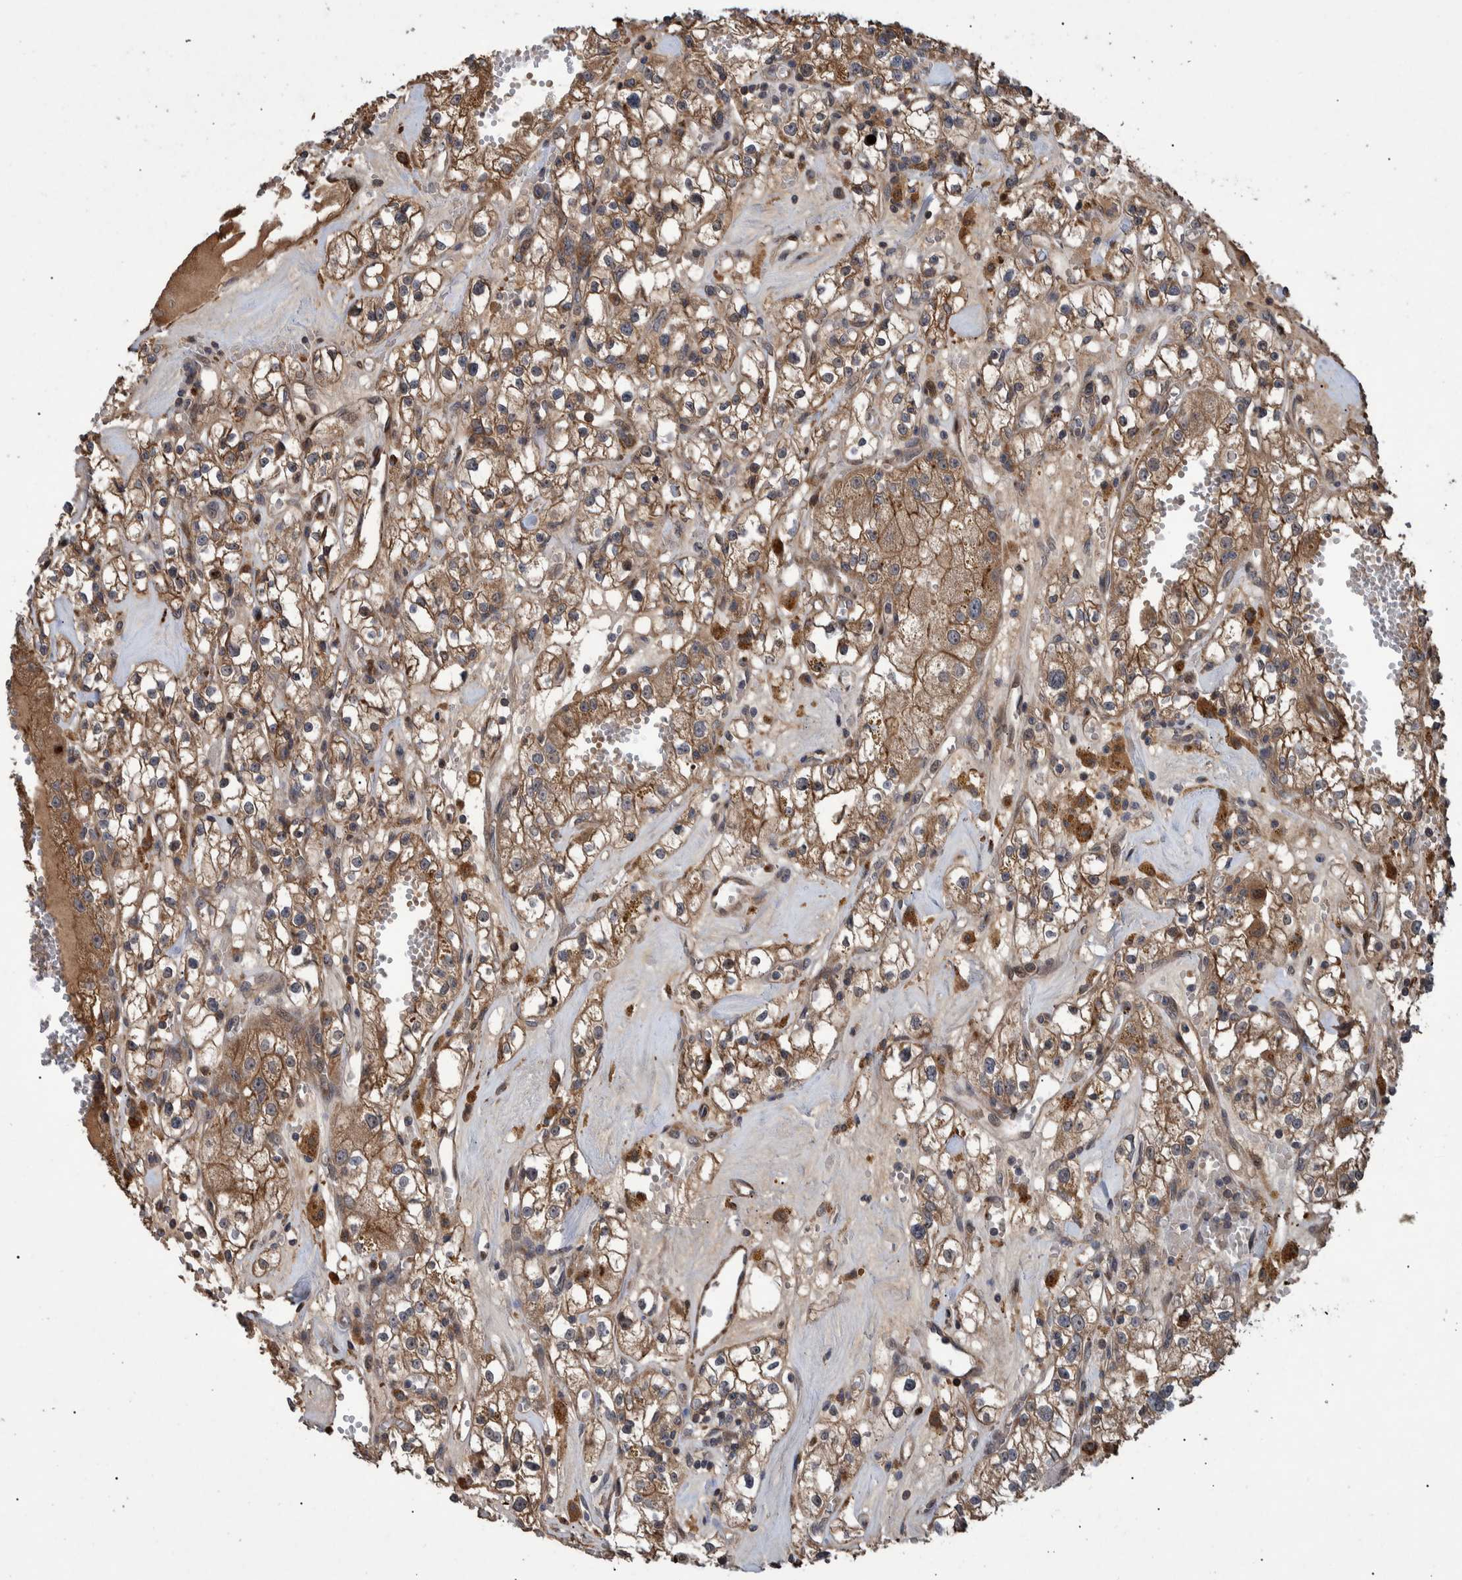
{"staining": {"intensity": "weak", "quantity": ">75%", "location": "cytoplasmic/membranous"}, "tissue": "renal cancer", "cell_type": "Tumor cells", "image_type": "cancer", "snomed": [{"axis": "morphology", "description": "Adenocarcinoma, NOS"}, {"axis": "topography", "description": "Kidney"}], "caption": "This photomicrograph demonstrates immunohistochemistry staining of renal cancer, with low weak cytoplasmic/membranous positivity in about >75% of tumor cells.", "gene": "B3GNTL1", "patient": {"sex": "male", "age": 56}}